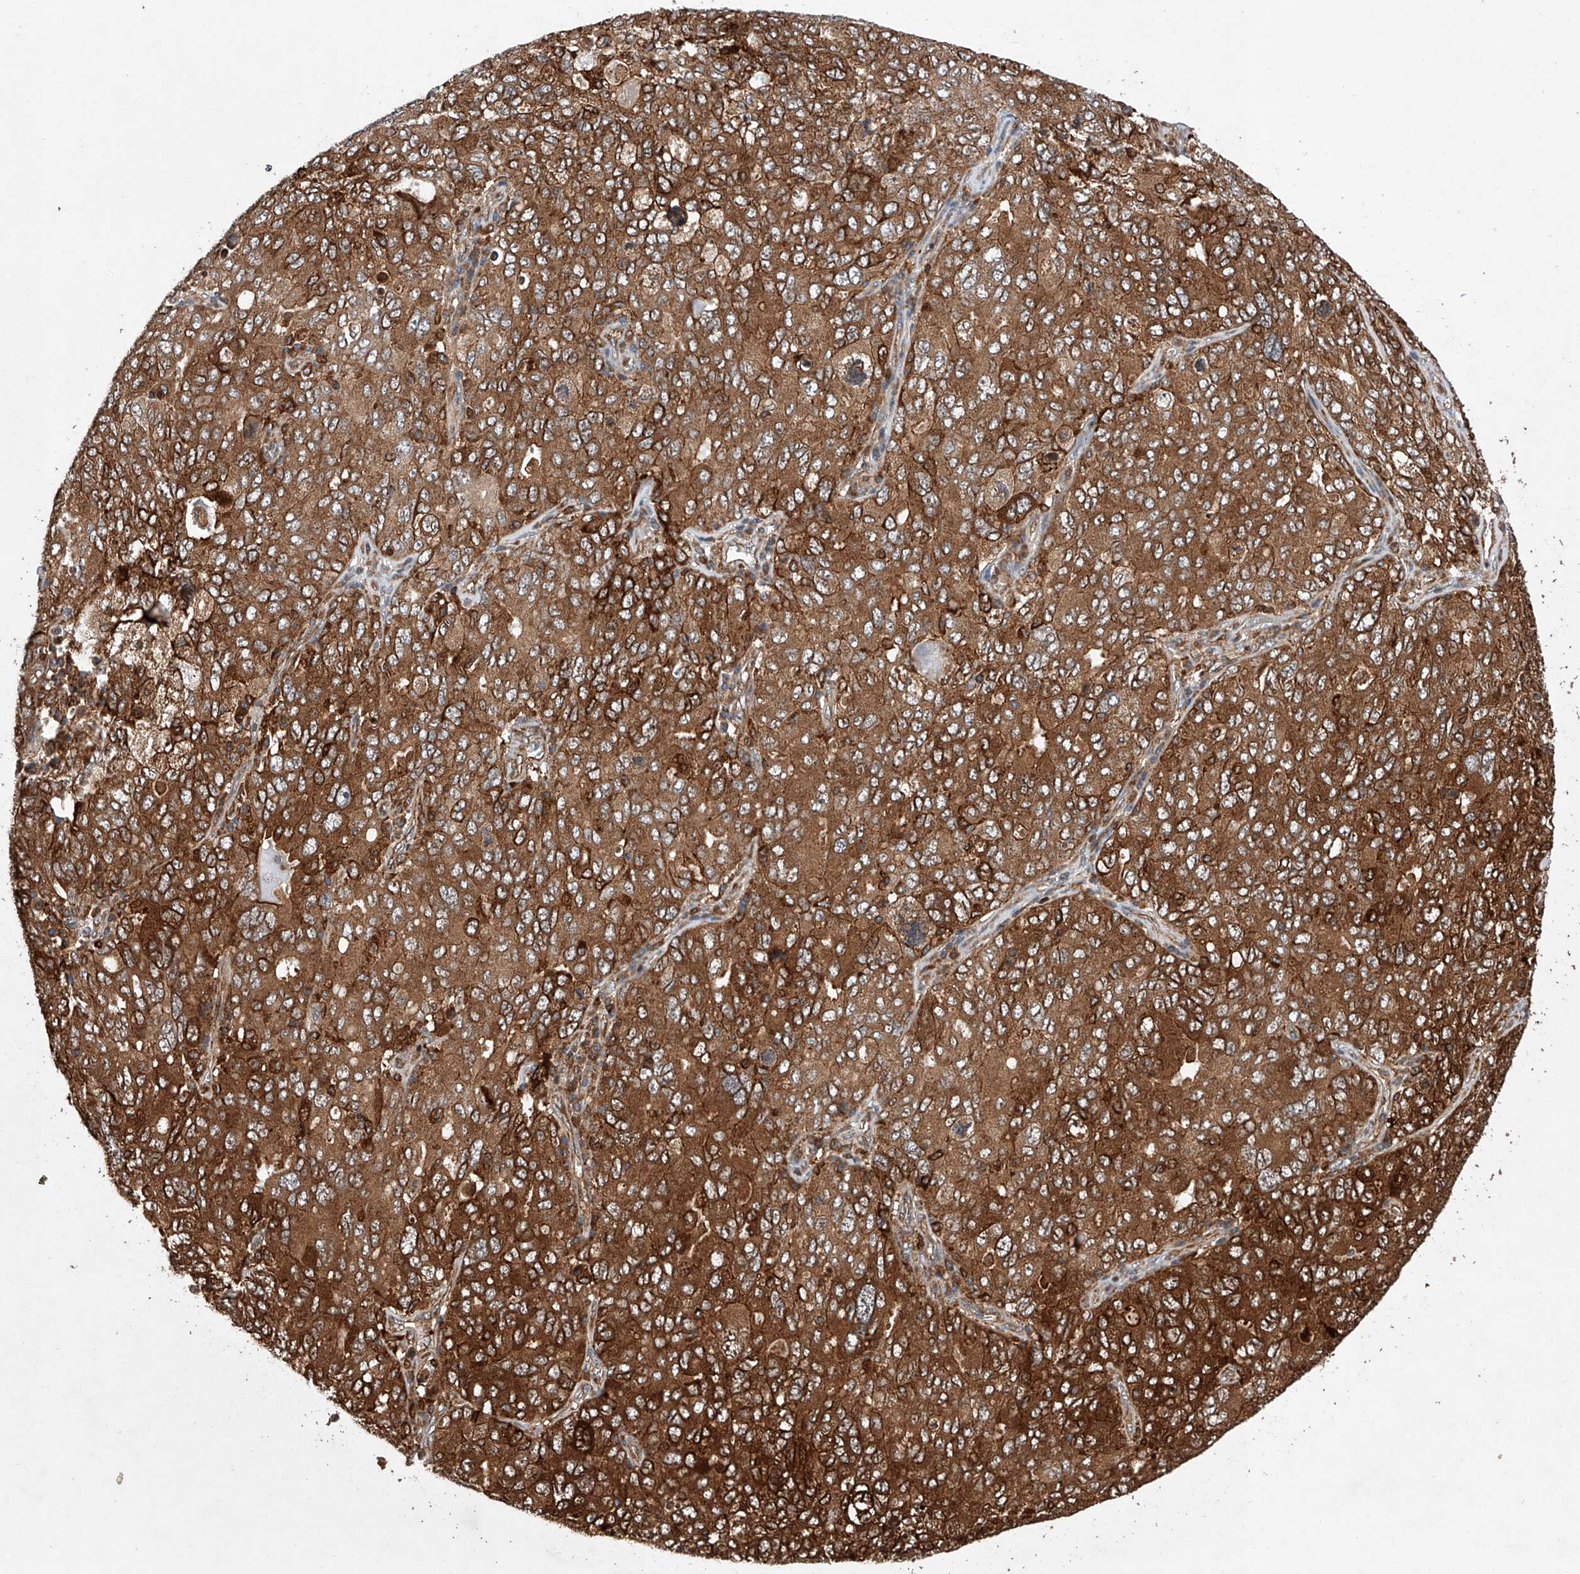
{"staining": {"intensity": "strong", "quantity": ">75%", "location": "cytoplasmic/membranous"}, "tissue": "ovarian cancer", "cell_type": "Tumor cells", "image_type": "cancer", "snomed": [{"axis": "morphology", "description": "Carcinoma, endometroid"}, {"axis": "topography", "description": "Ovary"}], "caption": "Tumor cells display high levels of strong cytoplasmic/membranous staining in about >75% of cells in ovarian cancer.", "gene": "TIMM23", "patient": {"sex": "female", "age": 62}}